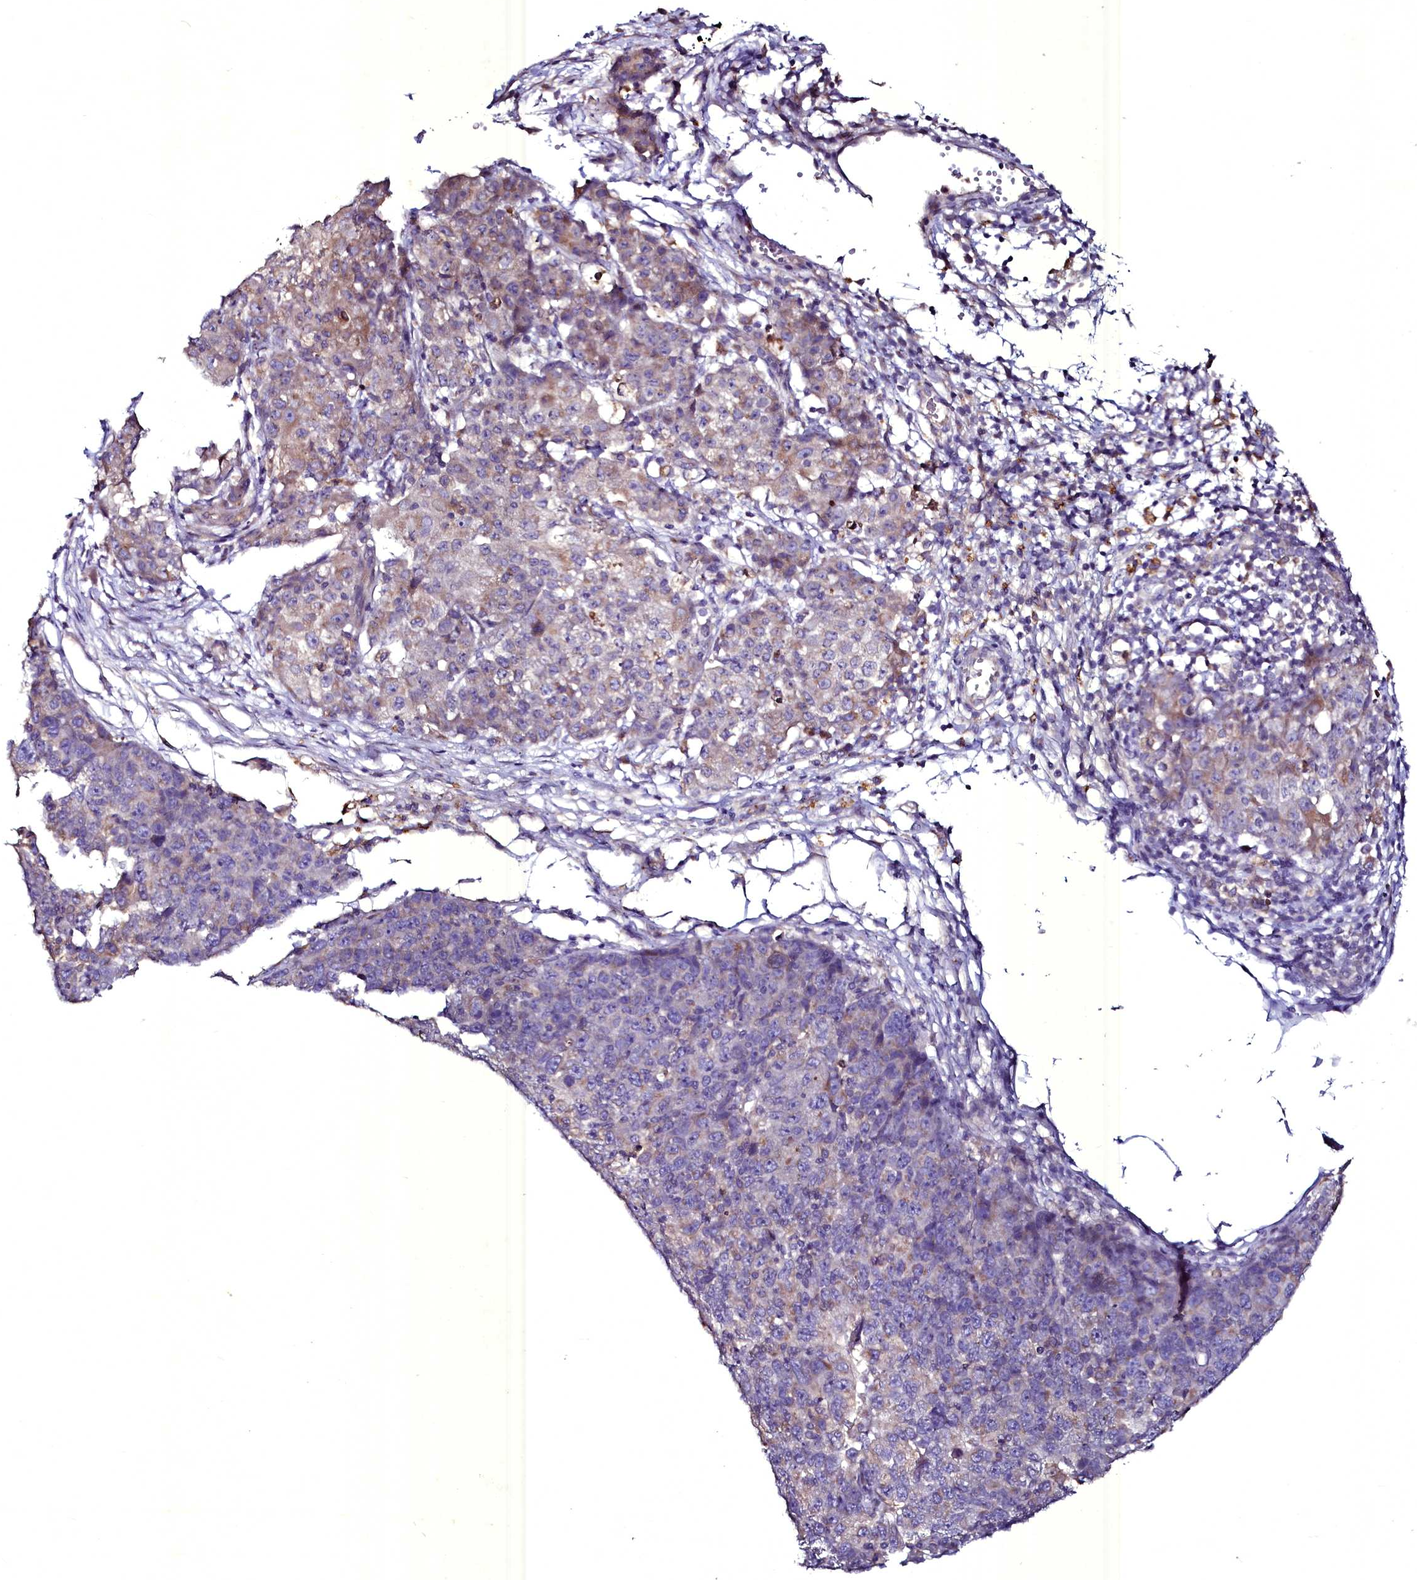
{"staining": {"intensity": "weak", "quantity": "<25%", "location": "cytoplasmic/membranous"}, "tissue": "ovarian cancer", "cell_type": "Tumor cells", "image_type": "cancer", "snomed": [{"axis": "morphology", "description": "Carcinoma, endometroid"}, {"axis": "topography", "description": "Ovary"}], "caption": "Tumor cells are negative for protein expression in human ovarian cancer (endometroid carcinoma).", "gene": "SELENOT", "patient": {"sex": "female", "age": 42}}